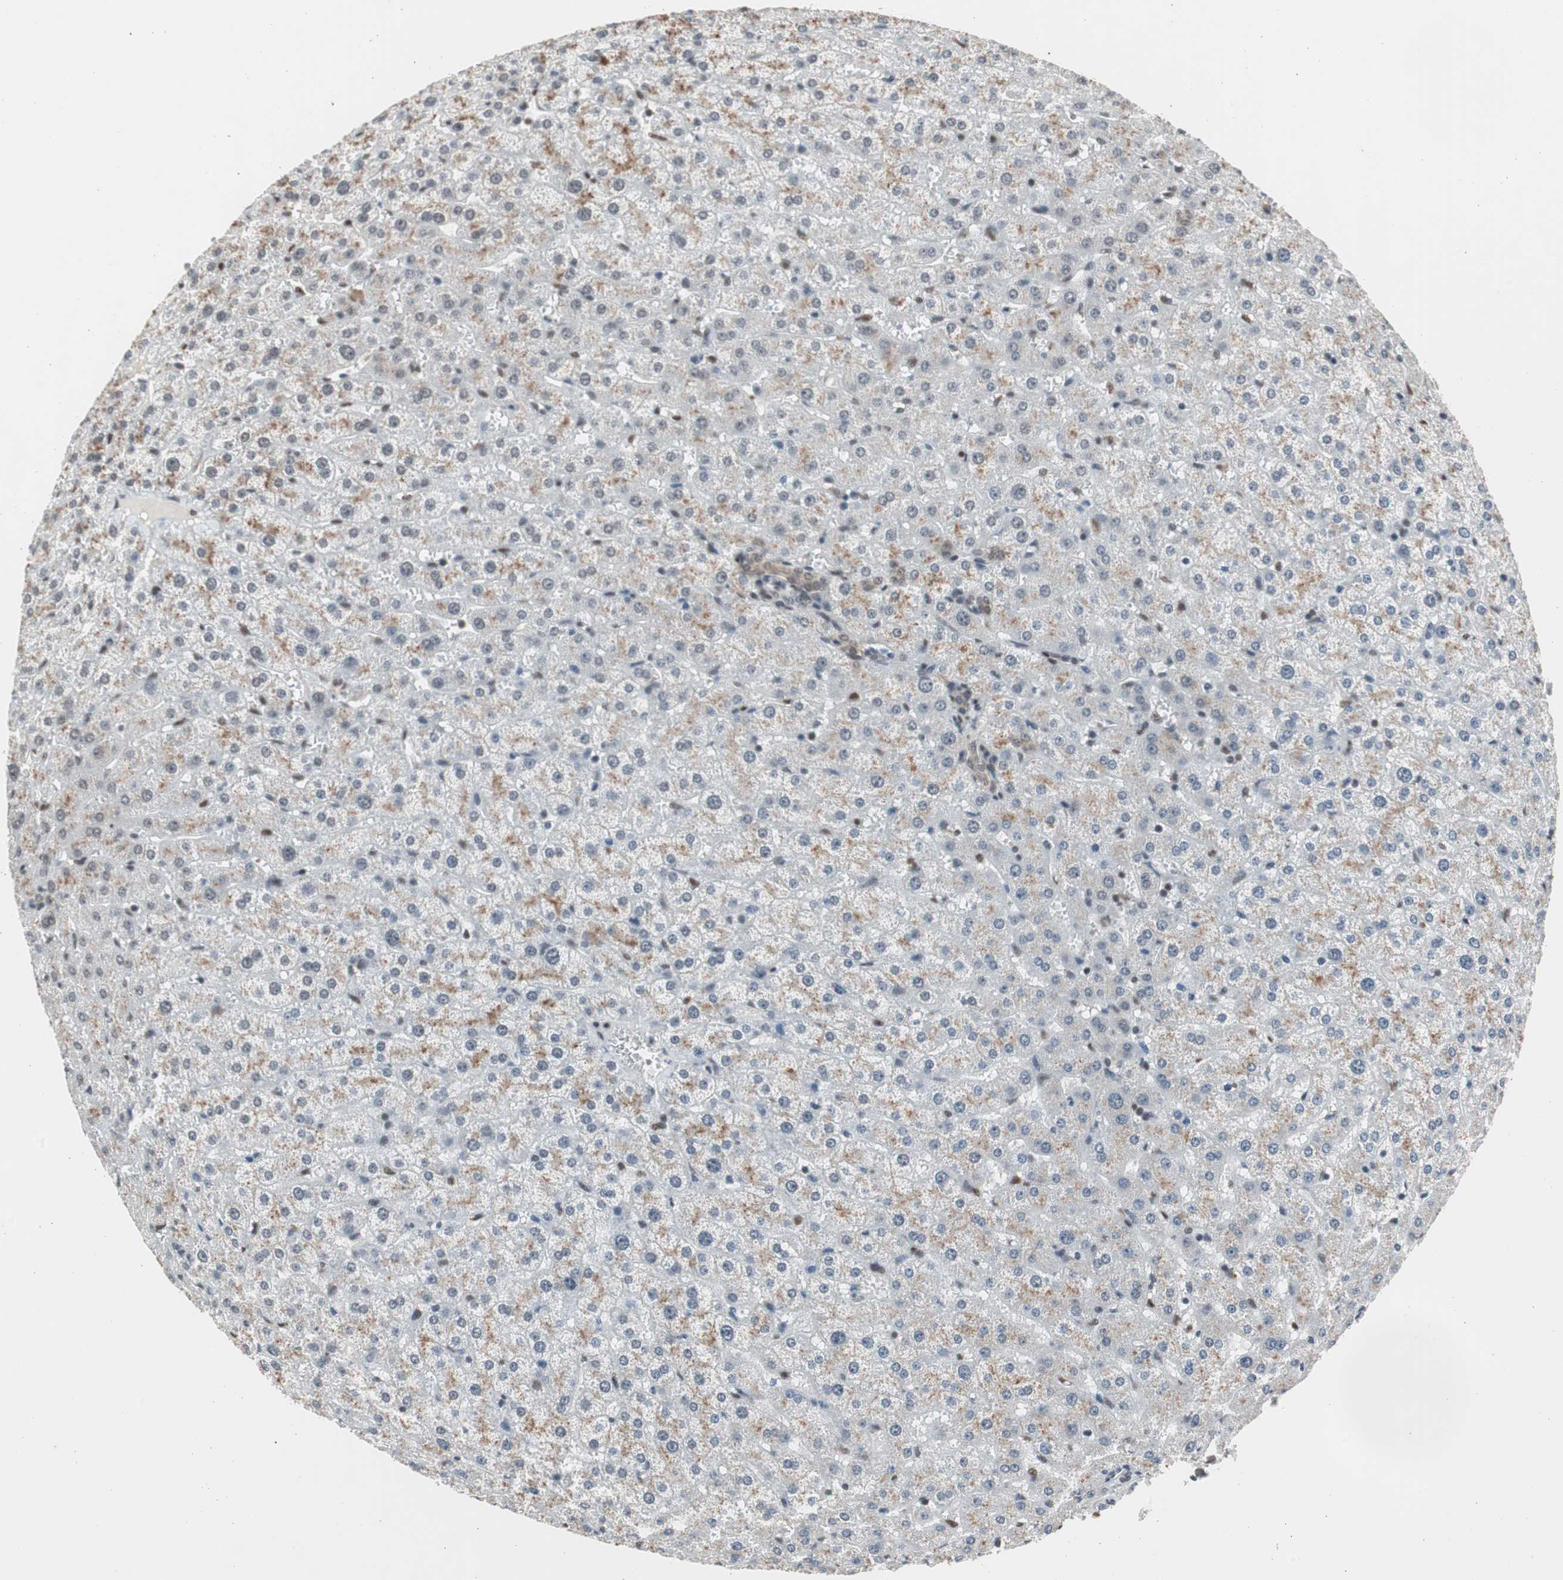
{"staining": {"intensity": "moderate", "quantity": ">75%", "location": "cytoplasmic/membranous"}, "tissue": "liver", "cell_type": "Cholangiocytes", "image_type": "normal", "snomed": [{"axis": "morphology", "description": "Normal tissue, NOS"}, {"axis": "morphology", "description": "Fibrosis, NOS"}, {"axis": "topography", "description": "Liver"}], "caption": "A high-resolution micrograph shows immunohistochemistry (IHC) staining of benign liver, which shows moderate cytoplasmic/membranous expression in approximately >75% of cholangiocytes. Immunohistochemistry (ihc) stains the protein in brown and the nuclei are stained blue.", "gene": "RPA1", "patient": {"sex": "female", "age": 29}}